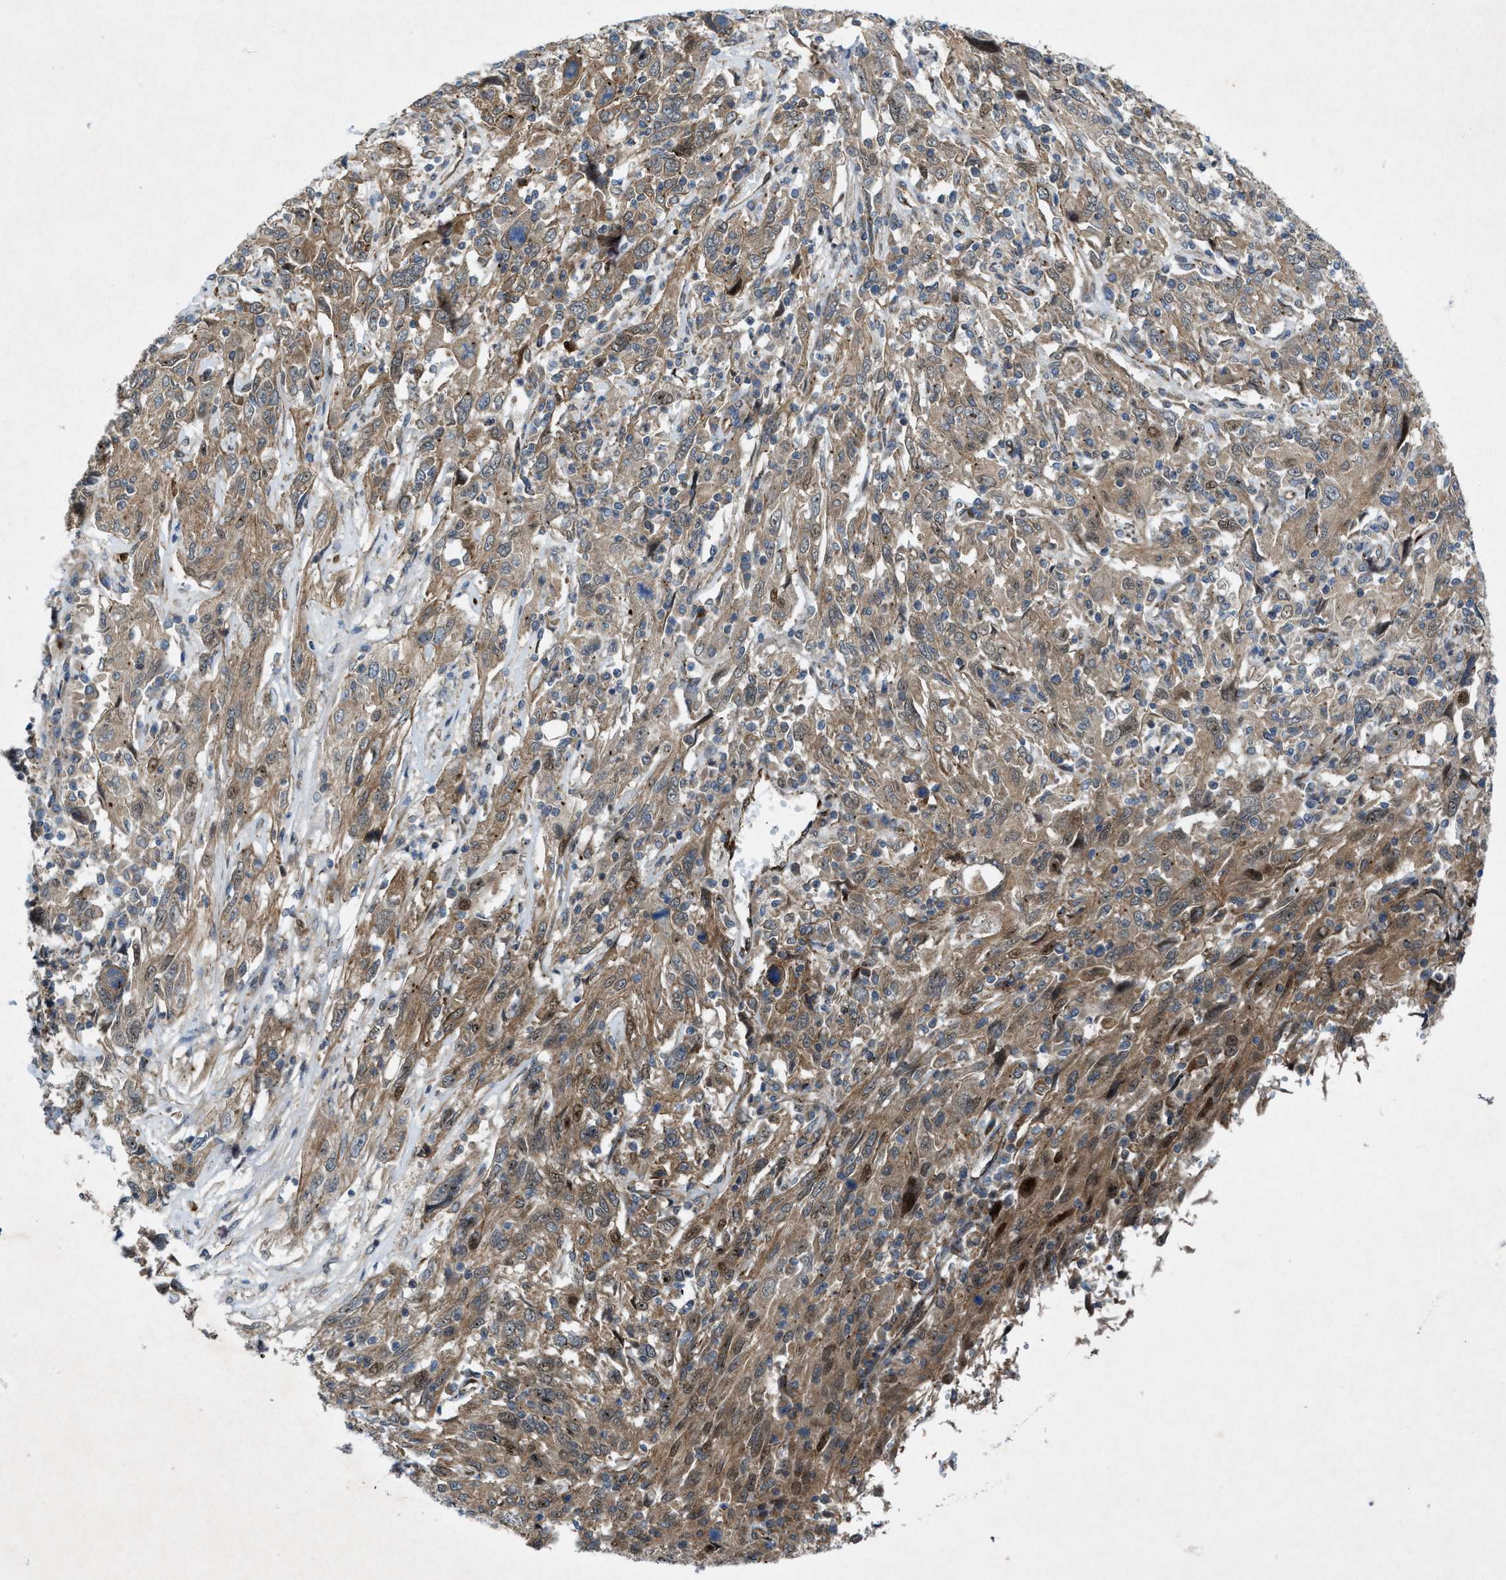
{"staining": {"intensity": "weak", "quantity": ">75%", "location": "cytoplasmic/membranous"}, "tissue": "cervical cancer", "cell_type": "Tumor cells", "image_type": "cancer", "snomed": [{"axis": "morphology", "description": "Squamous cell carcinoma, NOS"}, {"axis": "topography", "description": "Cervix"}], "caption": "Protein expression analysis of human squamous cell carcinoma (cervical) reveals weak cytoplasmic/membranous positivity in approximately >75% of tumor cells.", "gene": "URGCP", "patient": {"sex": "female", "age": 46}}